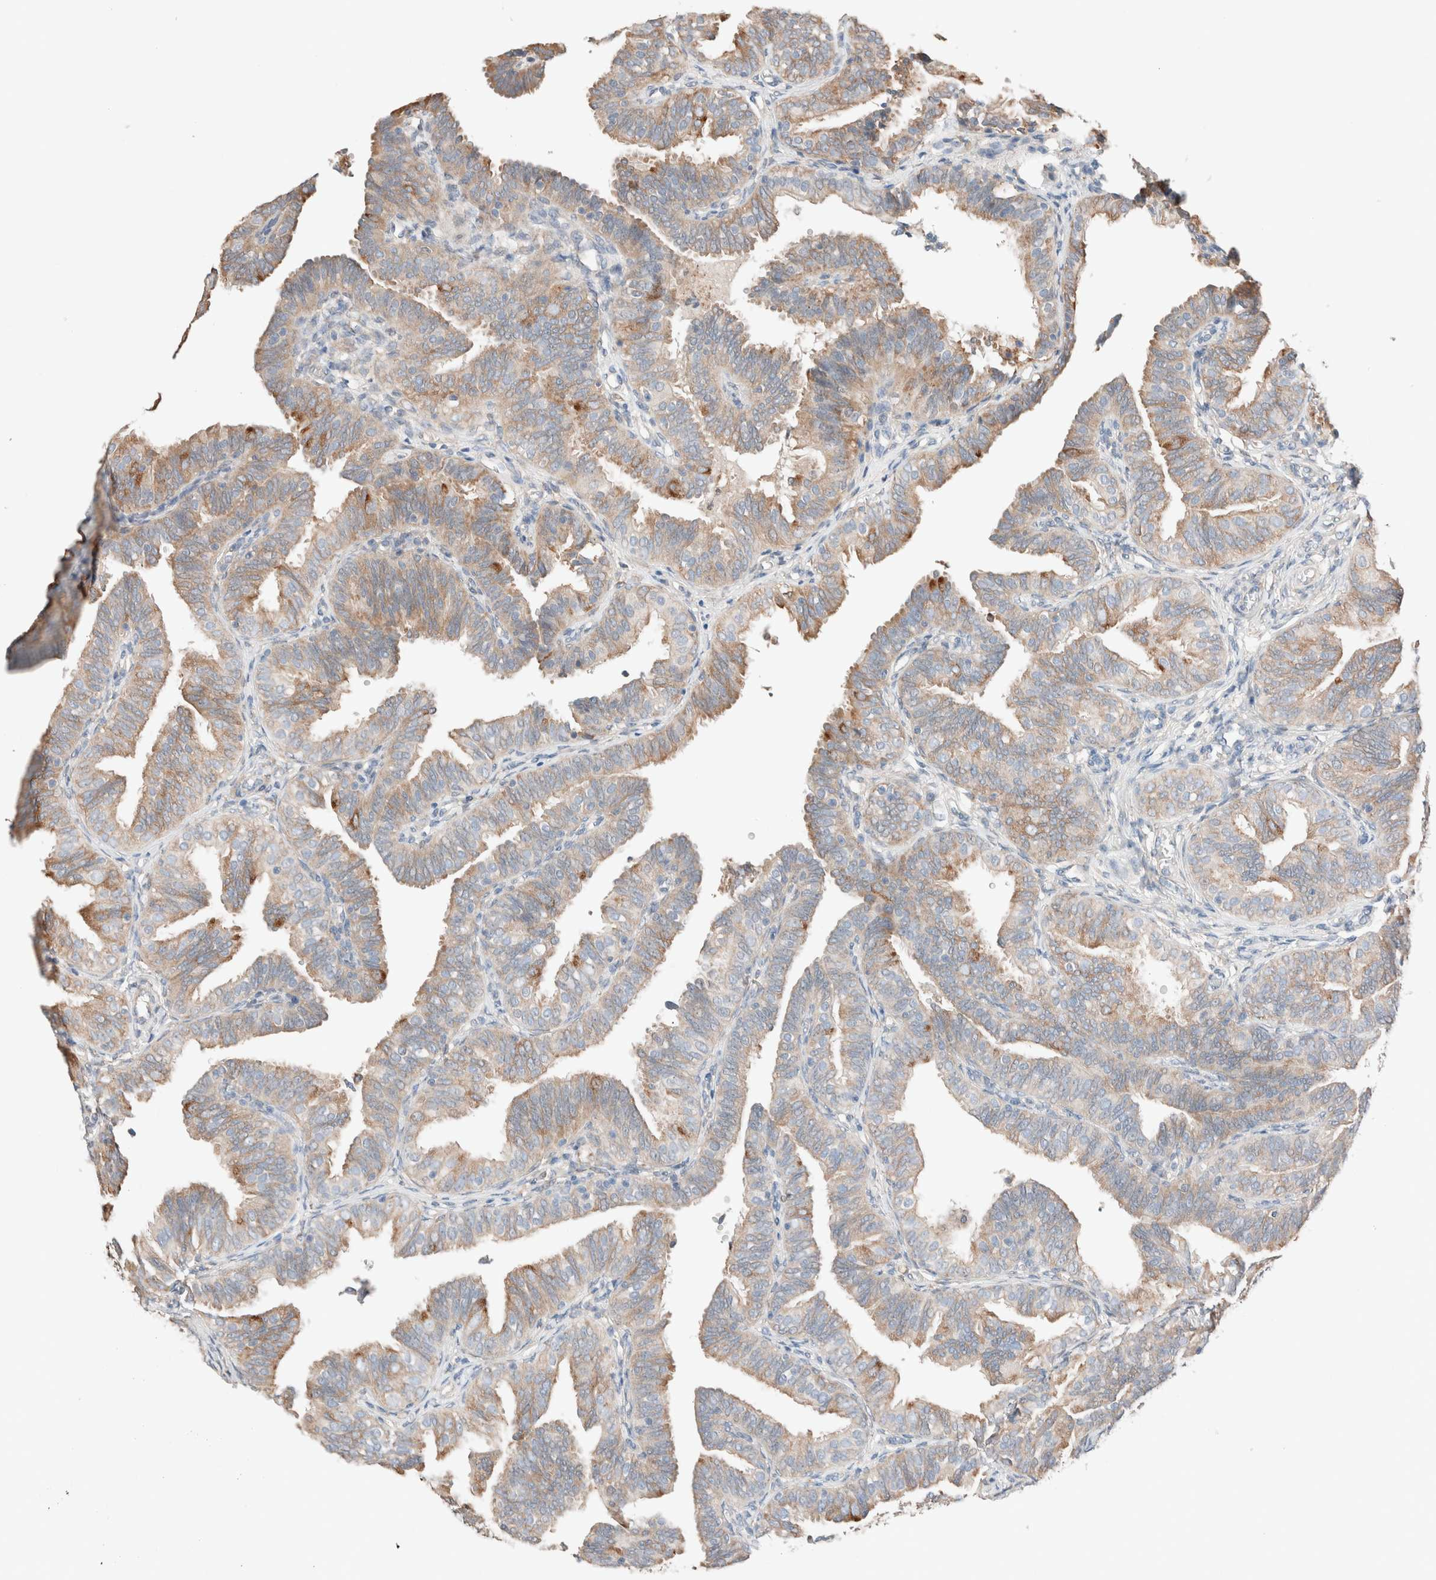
{"staining": {"intensity": "moderate", "quantity": "25%-75%", "location": "cytoplasmic/membranous"}, "tissue": "fallopian tube", "cell_type": "Glandular cells", "image_type": "normal", "snomed": [{"axis": "morphology", "description": "Normal tissue, NOS"}, {"axis": "topography", "description": "Fallopian tube"}], "caption": "Immunohistochemistry of normal human fallopian tube displays medium levels of moderate cytoplasmic/membranous staining in about 25%-75% of glandular cells.", "gene": "PCM1", "patient": {"sex": "female", "age": 35}}